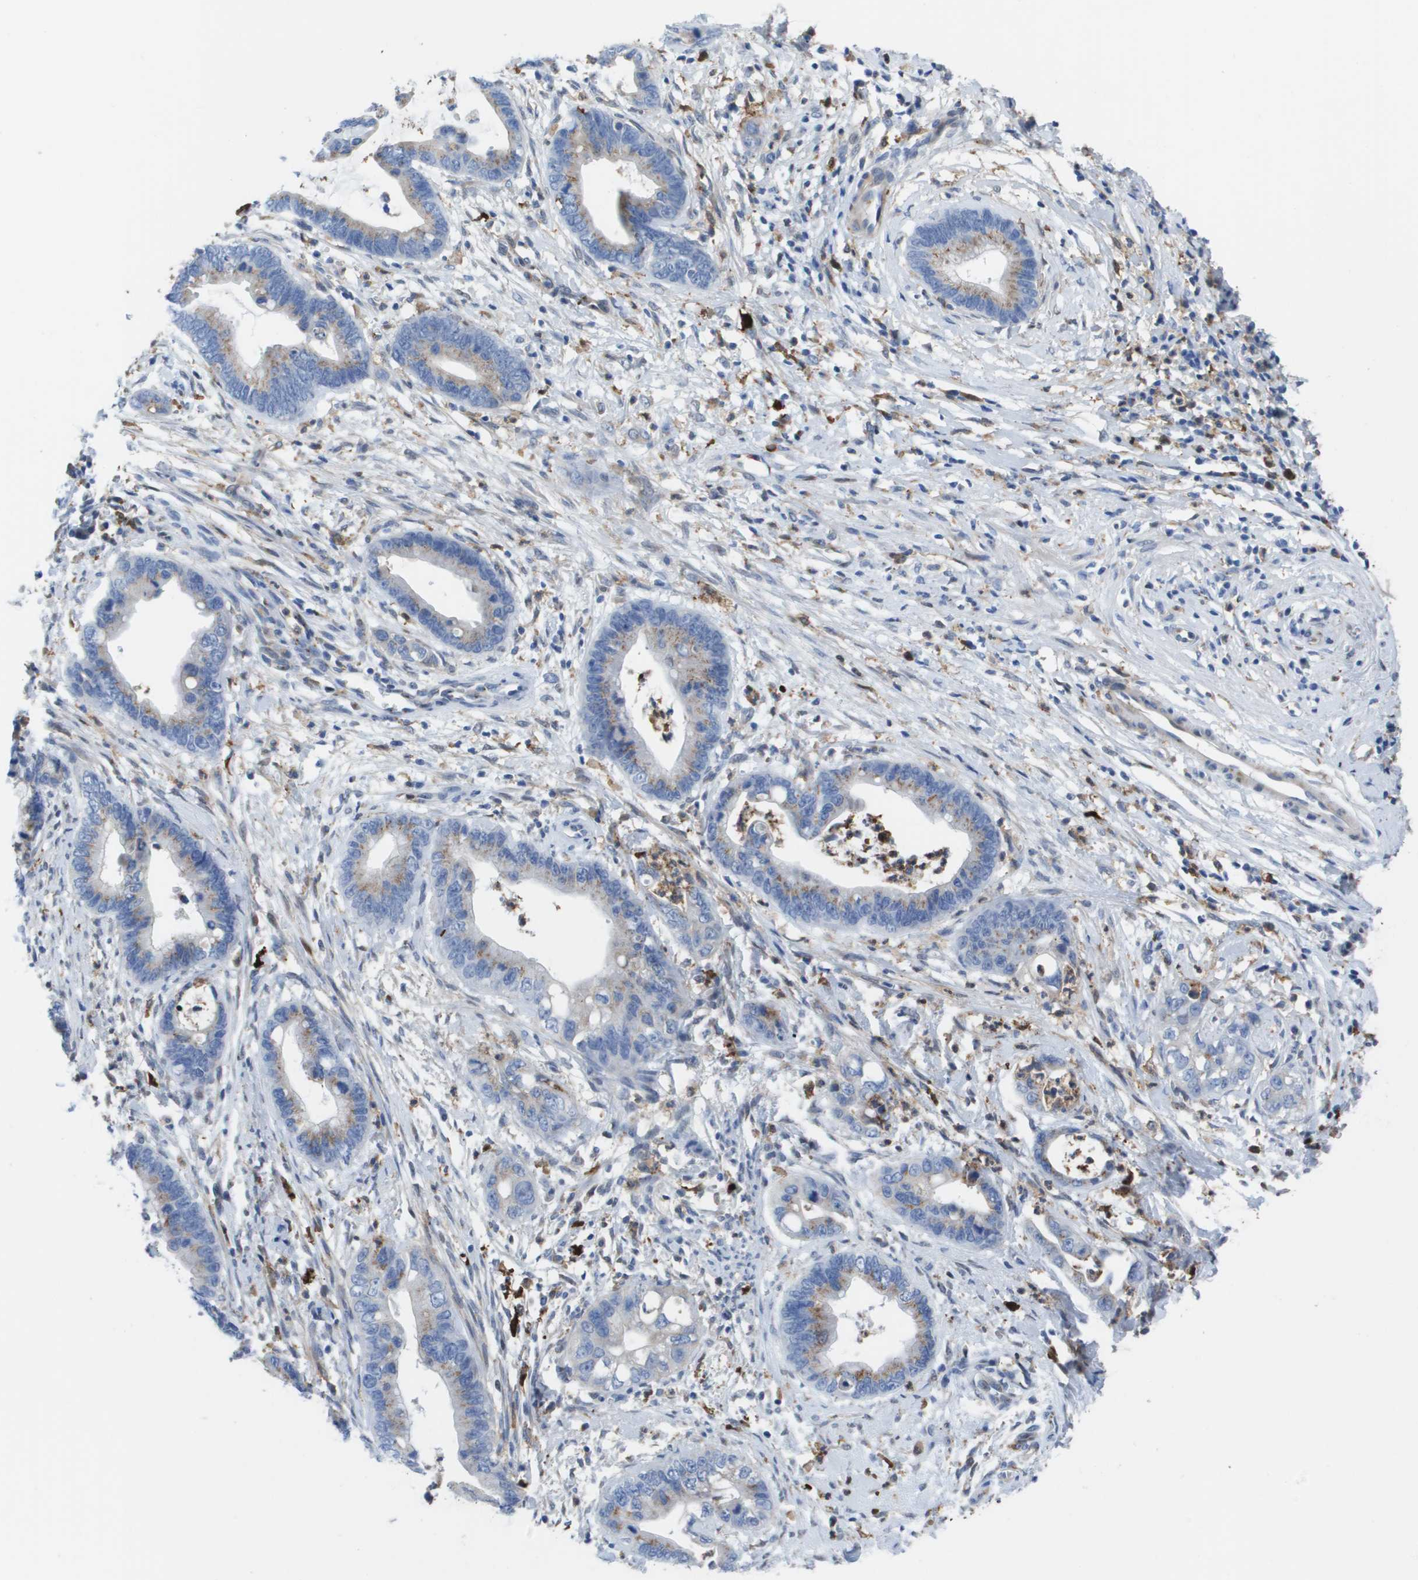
{"staining": {"intensity": "weak", "quantity": ">75%", "location": "cytoplasmic/membranous"}, "tissue": "cervical cancer", "cell_type": "Tumor cells", "image_type": "cancer", "snomed": [{"axis": "morphology", "description": "Adenocarcinoma, NOS"}, {"axis": "topography", "description": "Cervix"}], "caption": "The photomicrograph shows immunohistochemical staining of cervical adenocarcinoma. There is weak cytoplasmic/membranous positivity is seen in about >75% of tumor cells. Using DAB (brown) and hematoxylin (blue) stains, captured at high magnification using brightfield microscopy.", "gene": "SLC37A2", "patient": {"sex": "female", "age": 44}}